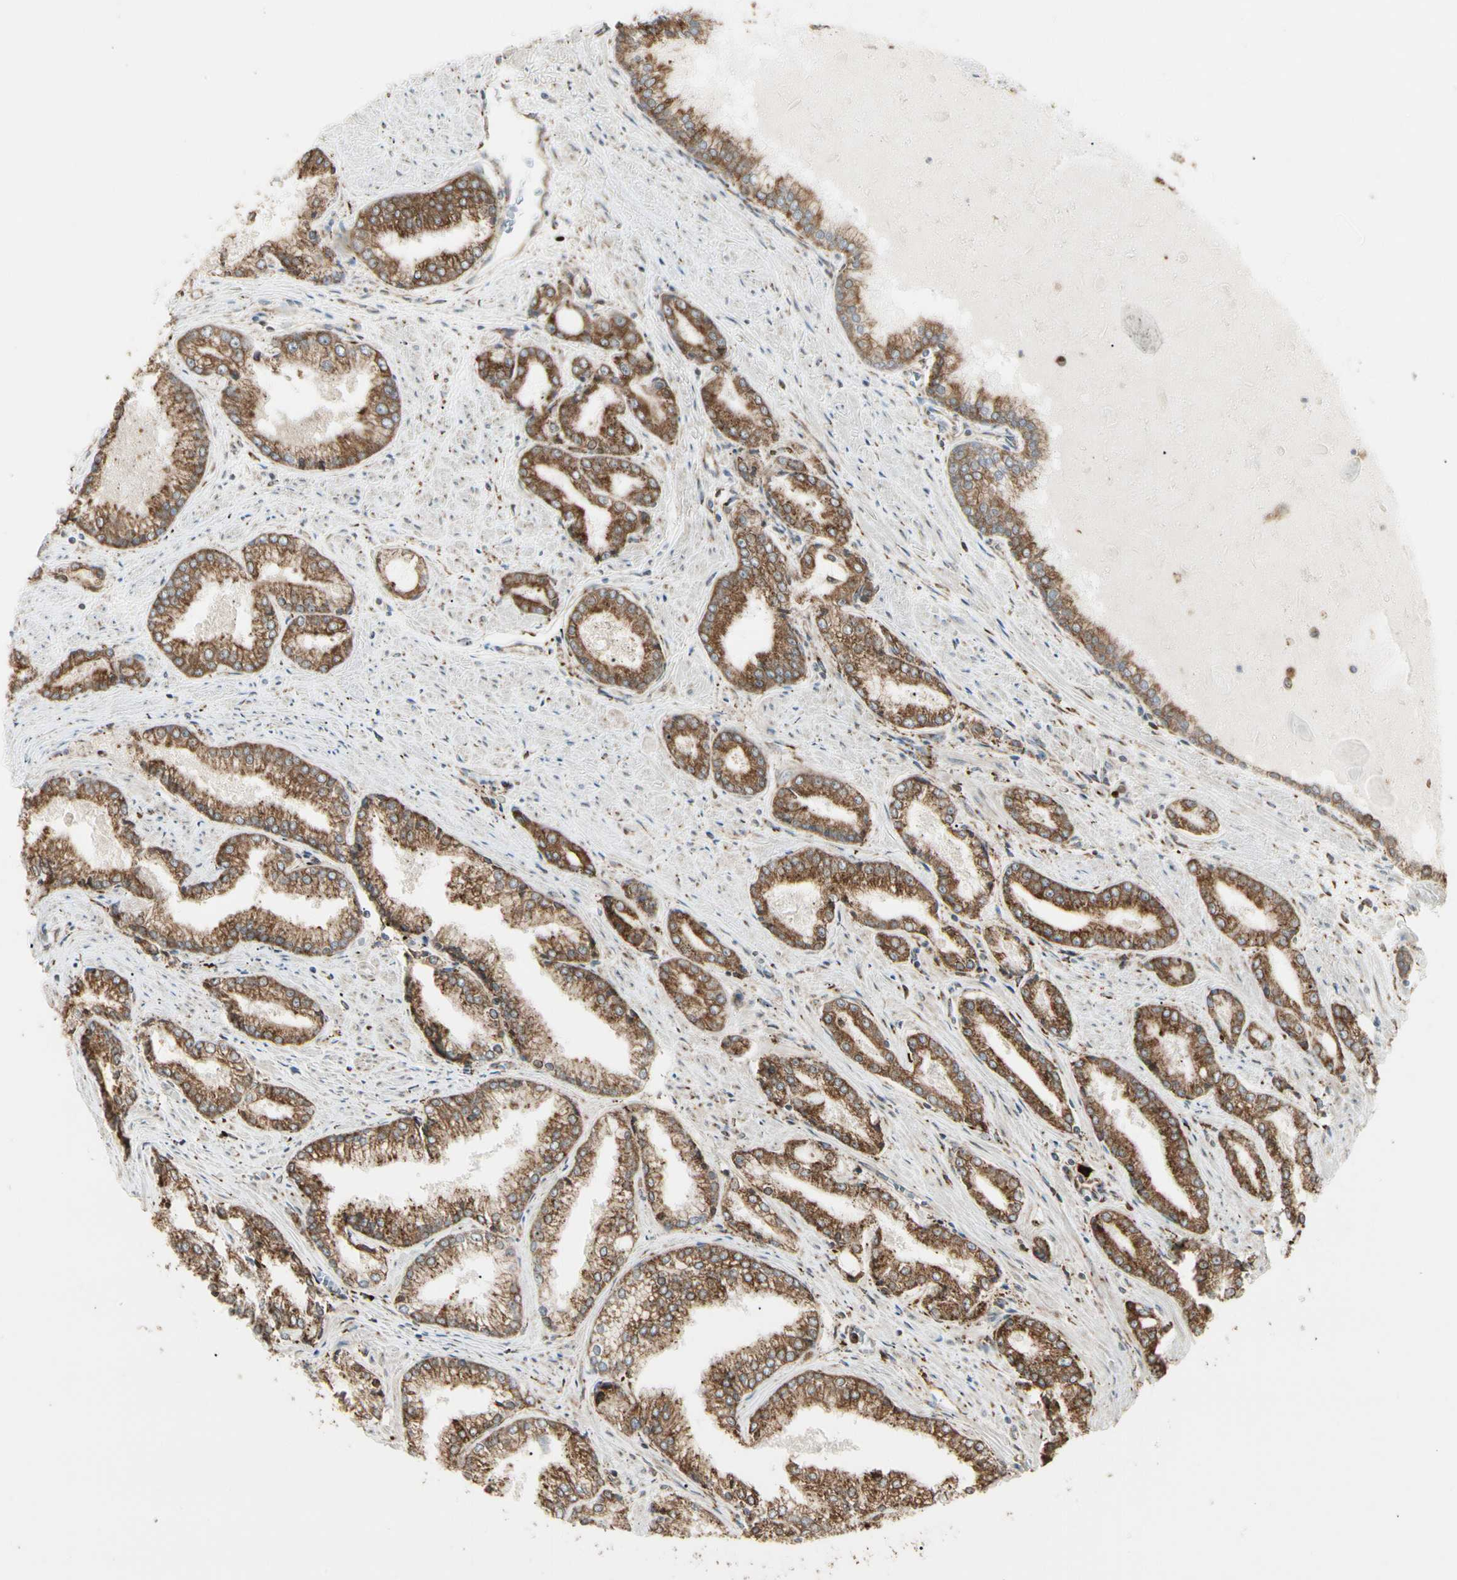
{"staining": {"intensity": "strong", "quantity": ">75%", "location": "cytoplasmic/membranous"}, "tissue": "prostate cancer", "cell_type": "Tumor cells", "image_type": "cancer", "snomed": [{"axis": "morphology", "description": "Adenocarcinoma, Low grade"}, {"axis": "topography", "description": "Prostate"}], "caption": "Prostate adenocarcinoma (low-grade) tissue shows strong cytoplasmic/membranous expression in approximately >75% of tumor cells, visualized by immunohistochemistry. (Stains: DAB (3,3'-diaminobenzidine) in brown, nuclei in blue, Microscopy: brightfield microscopy at high magnification).", "gene": "HSP90B1", "patient": {"sex": "male", "age": 64}}